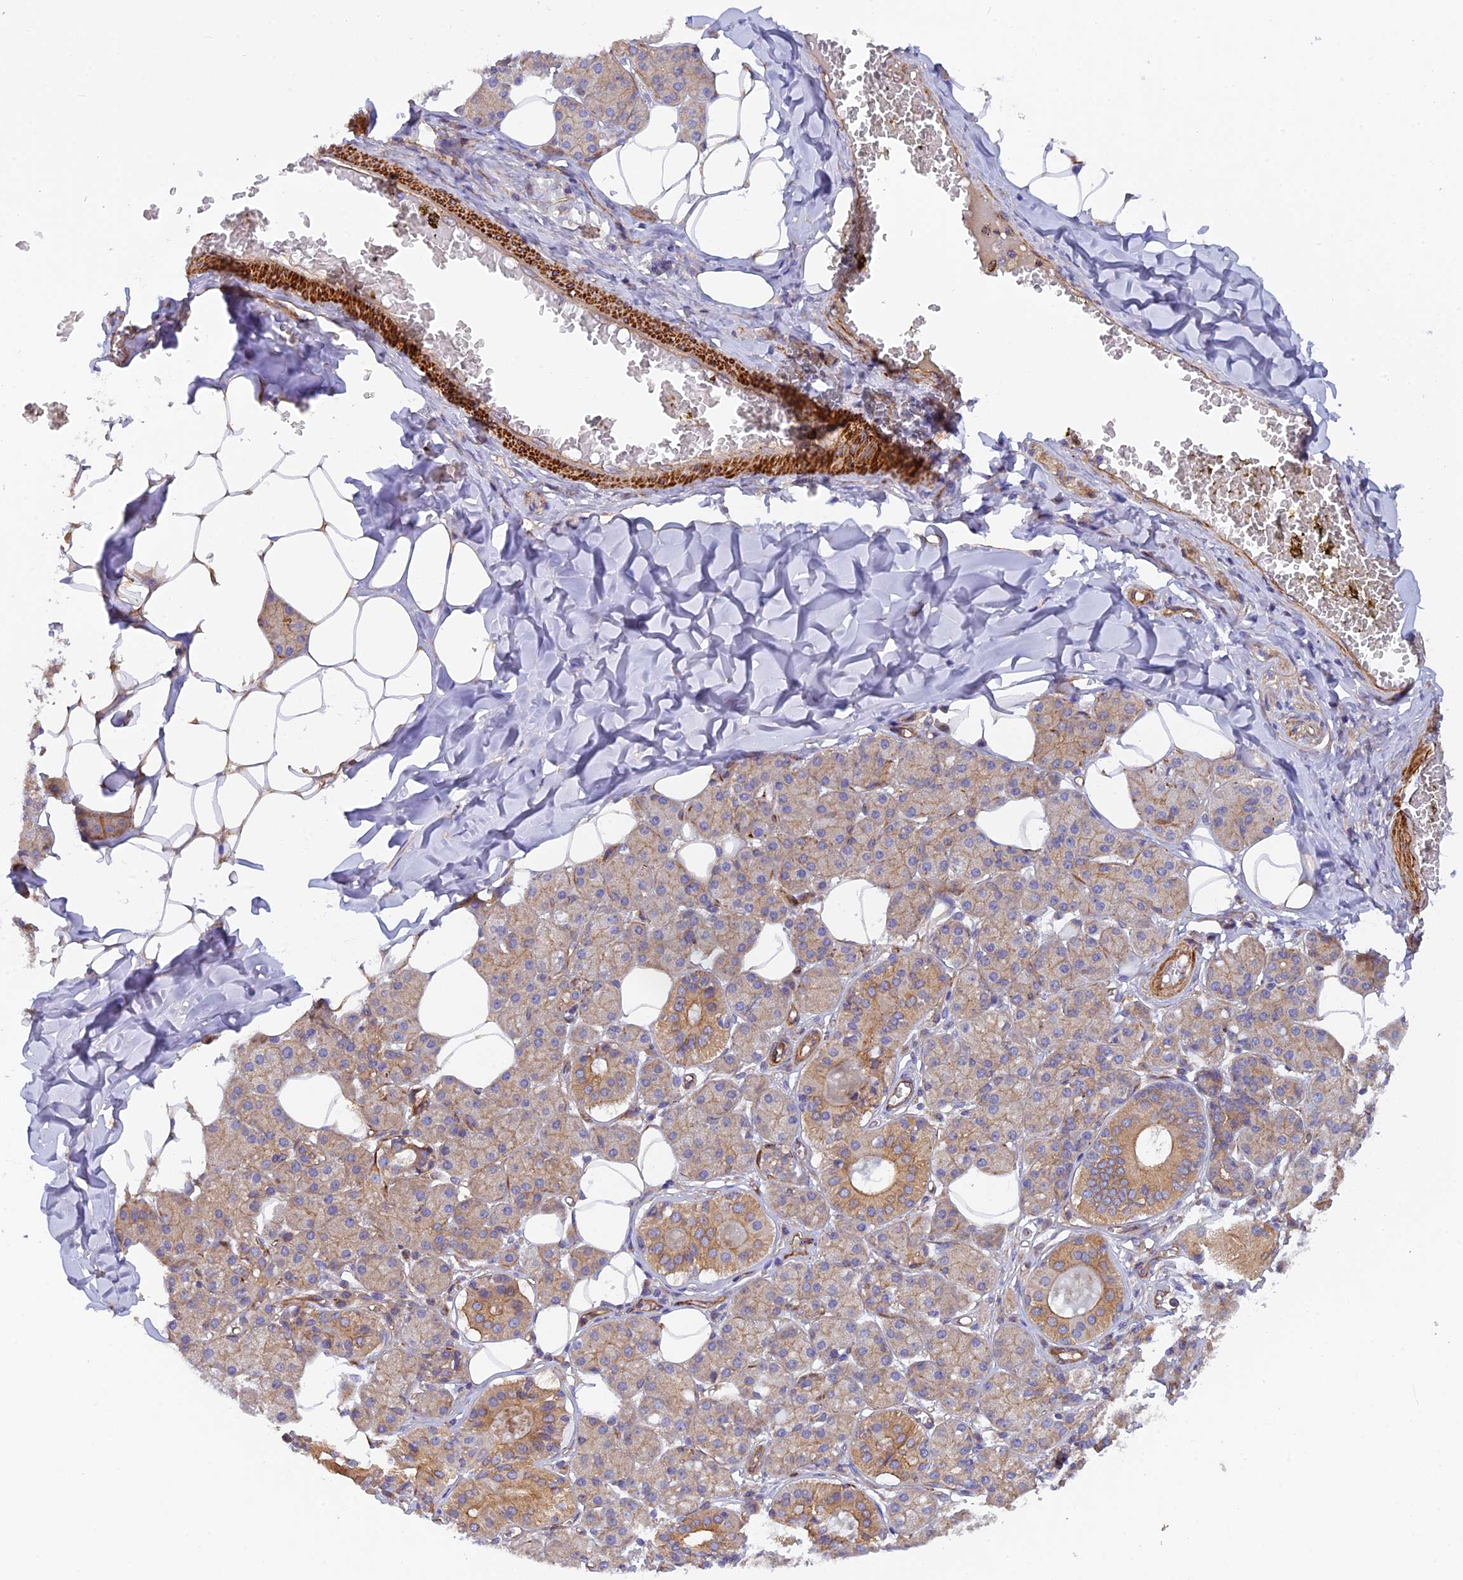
{"staining": {"intensity": "moderate", "quantity": "25%-75%", "location": "cytoplasmic/membranous"}, "tissue": "salivary gland", "cell_type": "Glandular cells", "image_type": "normal", "snomed": [{"axis": "morphology", "description": "Normal tissue, NOS"}, {"axis": "topography", "description": "Salivary gland"}], "caption": "Immunohistochemistry (IHC) photomicrograph of normal salivary gland stained for a protein (brown), which exhibits medium levels of moderate cytoplasmic/membranous staining in about 25%-75% of glandular cells.", "gene": "ADAMTS15", "patient": {"sex": "female", "age": 33}}